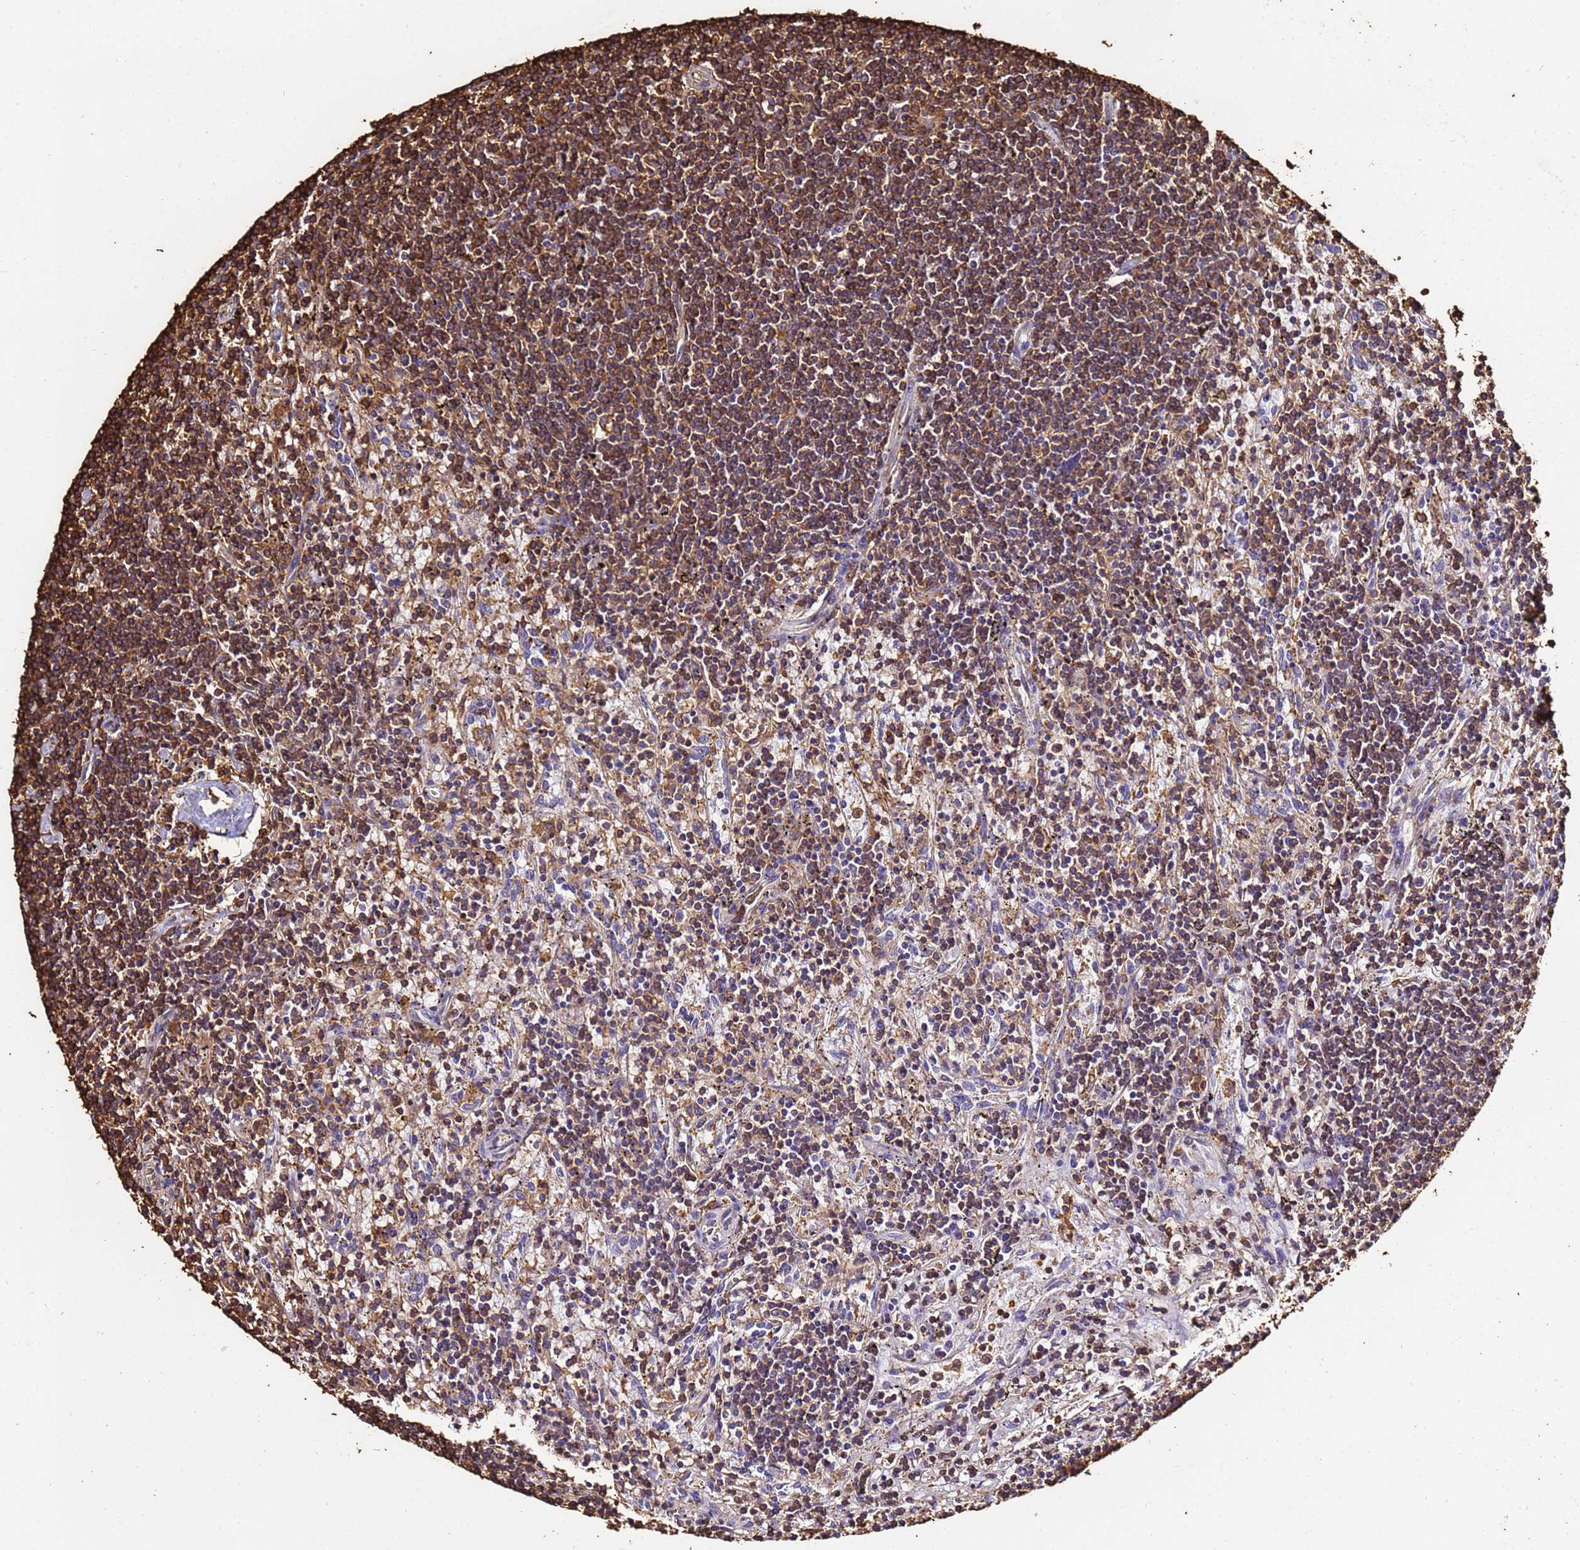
{"staining": {"intensity": "strong", "quantity": ">75%", "location": "cytoplasmic/membranous"}, "tissue": "lymphoma", "cell_type": "Tumor cells", "image_type": "cancer", "snomed": [{"axis": "morphology", "description": "Malignant lymphoma, non-Hodgkin's type, Low grade"}, {"axis": "topography", "description": "Spleen"}], "caption": "A brown stain labels strong cytoplasmic/membranous staining of a protein in human lymphoma tumor cells.", "gene": "ACTB", "patient": {"sex": "male", "age": 76}}